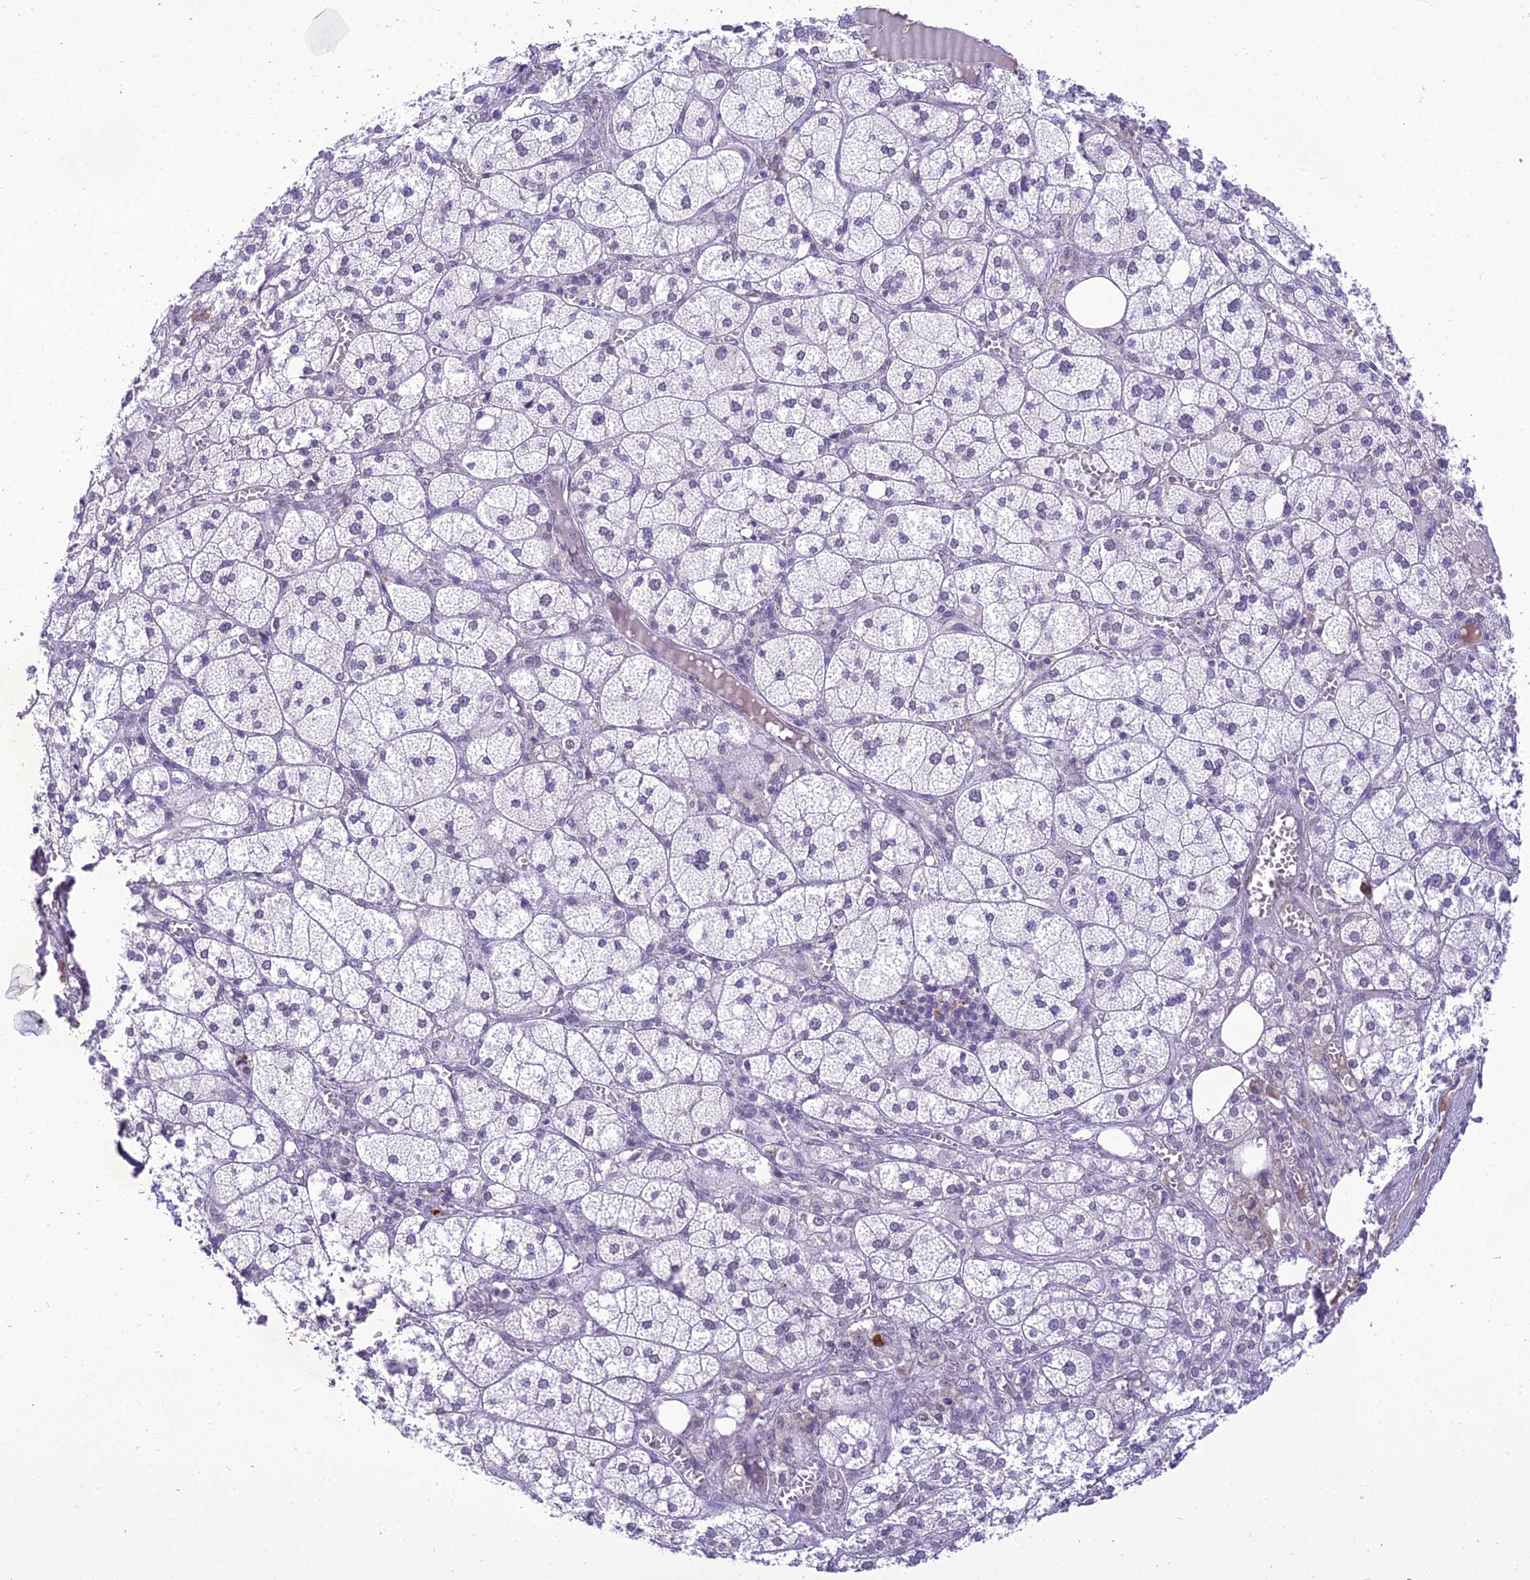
{"staining": {"intensity": "weak", "quantity": "<25%", "location": "nuclear"}, "tissue": "adrenal gland", "cell_type": "Glandular cells", "image_type": "normal", "snomed": [{"axis": "morphology", "description": "Normal tissue, NOS"}, {"axis": "topography", "description": "Adrenal gland"}], "caption": "DAB immunohistochemical staining of benign human adrenal gland demonstrates no significant expression in glandular cells. Brightfield microscopy of immunohistochemistry stained with DAB (3,3'-diaminobenzidine) (brown) and hematoxylin (blue), captured at high magnification.", "gene": "SH3RF3", "patient": {"sex": "female", "age": 61}}